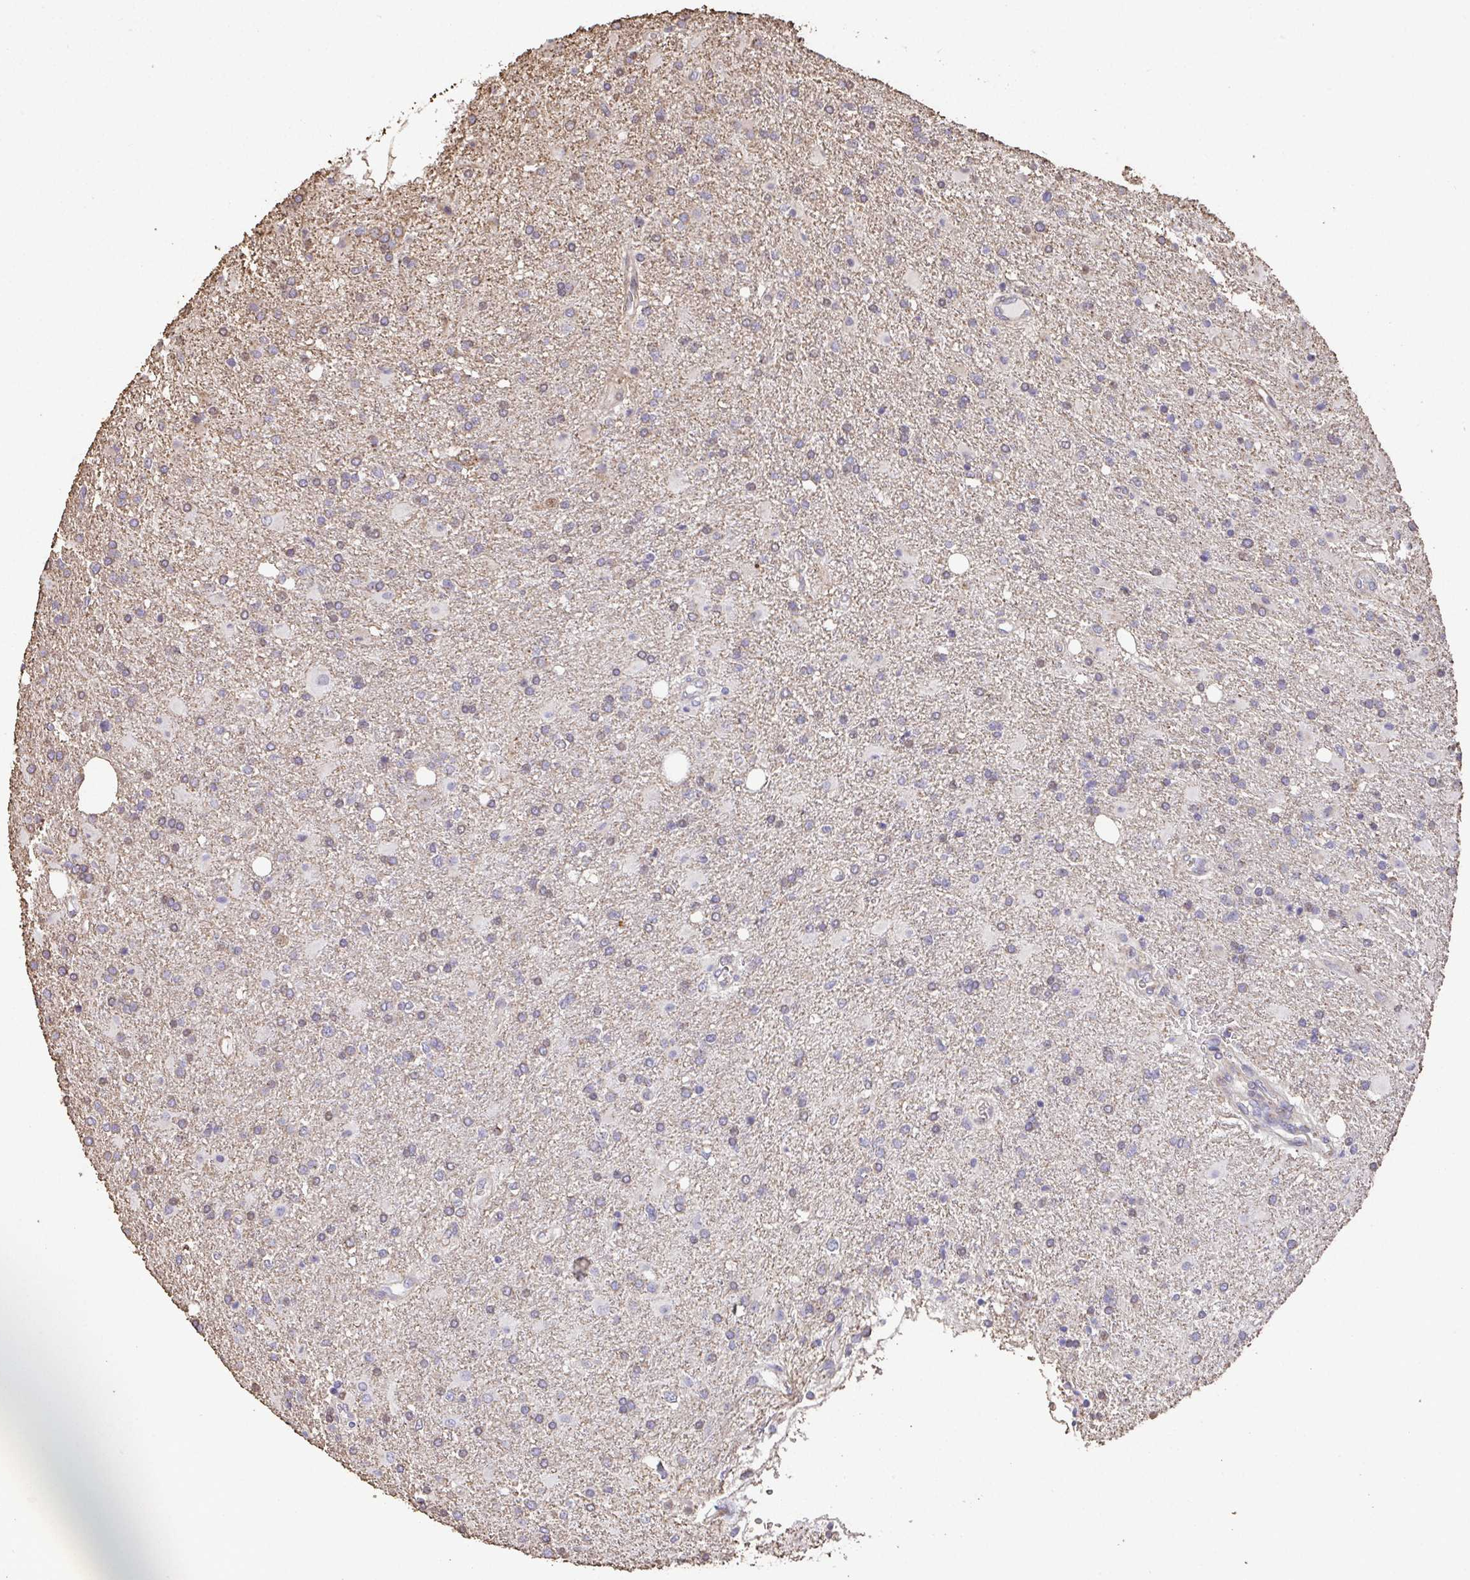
{"staining": {"intensity": "negative", "quantity": "none", "location": "none"}, "tissue": "glioma", "cell_type": "Tumor cells", "image_type": "cancer", "snomed": [{"axis": "morphology", "description": "Glioma, malignant, High grade"}, {"axis": "topography", "description": "Brain"}], "caption": "IHC of high-grade glioma (malignant) reveals no positivity in tumor cells.", "gene": "RUNDC3B", "patient": {"sex": "male", "age": 56}}